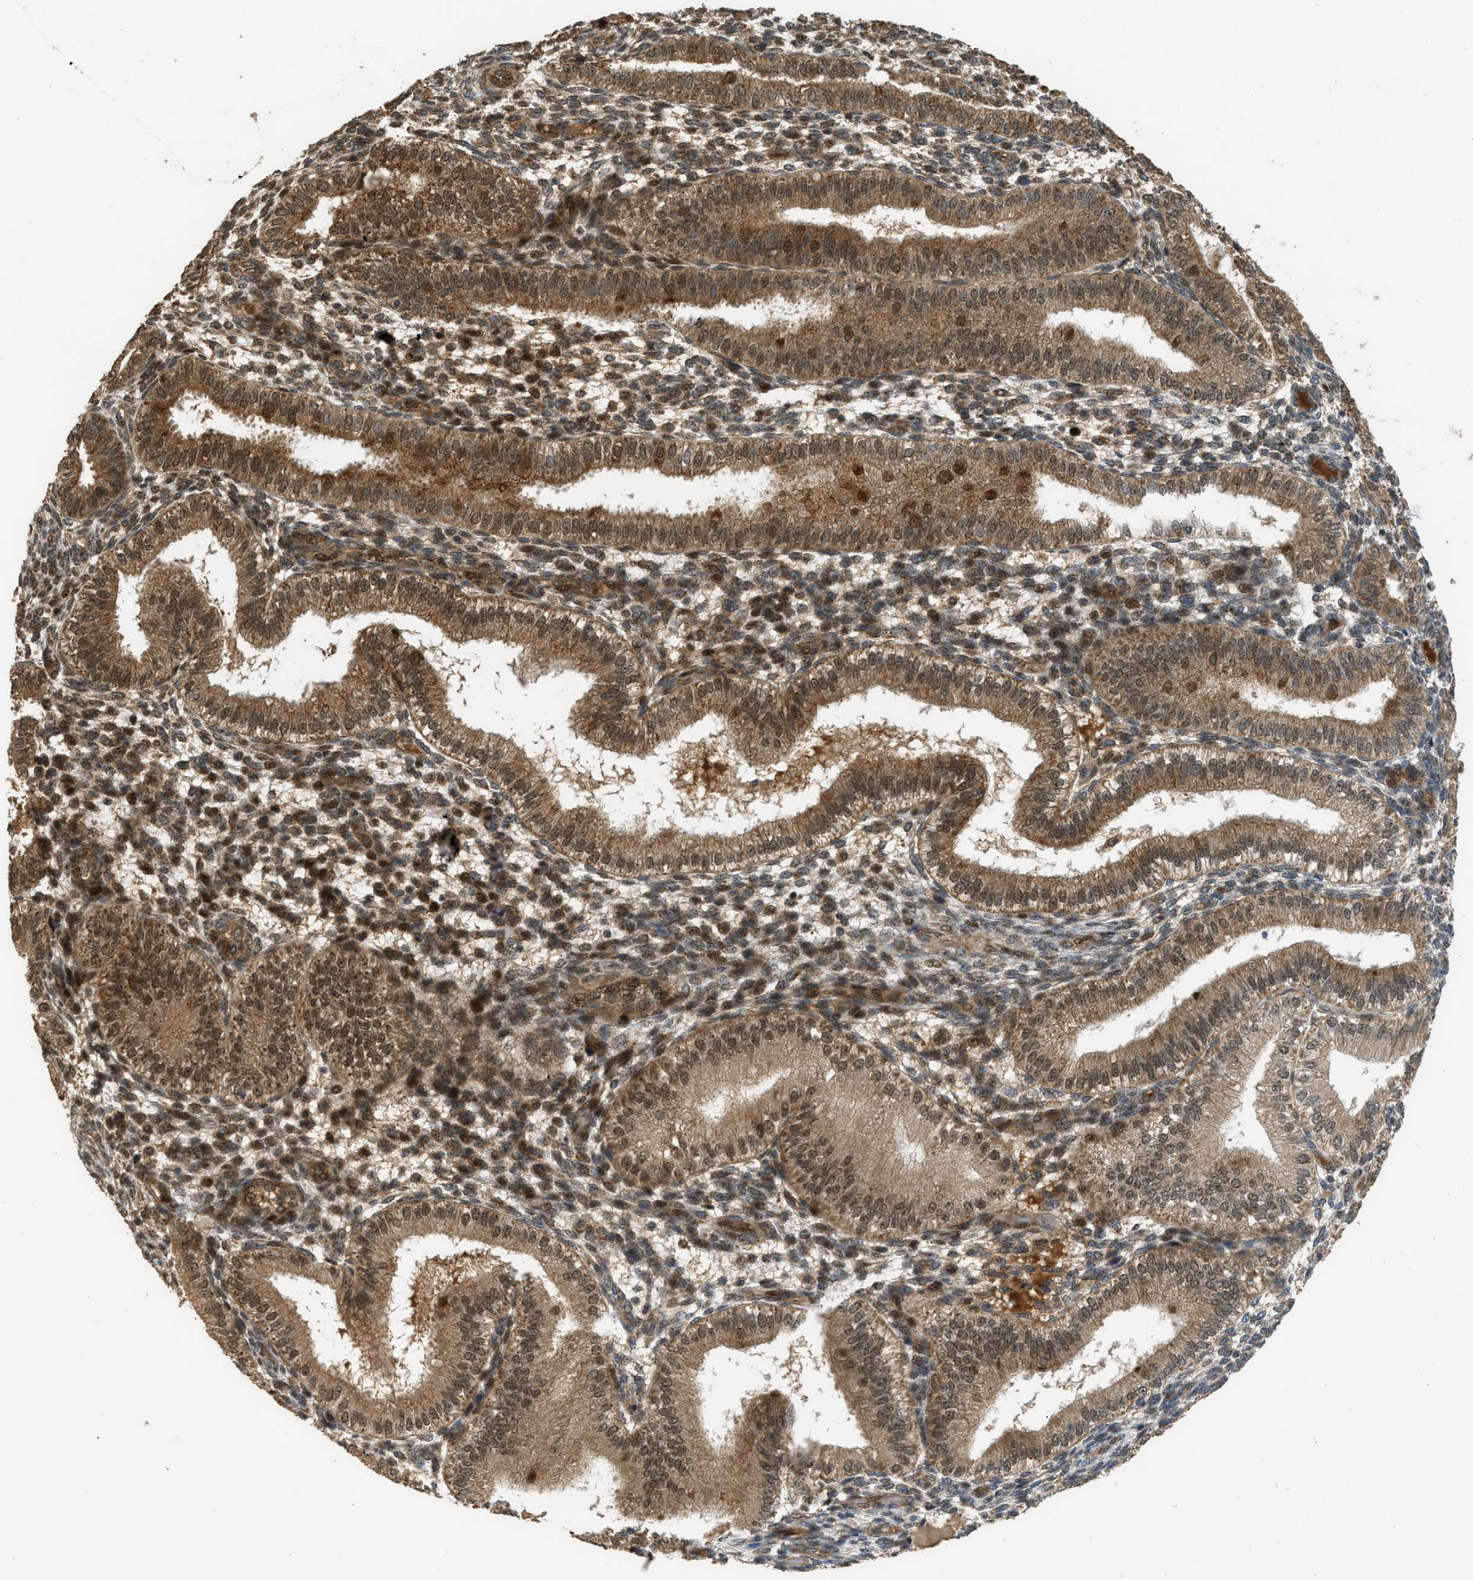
{"staining": {"intensity": "moderate", "quantity": "25%-75%", "location": "cytoplasmic/membranous,nuclear"}, "tissue": "endometrium", "cell_type": "Cells in endometrial stroma", "image_type": "normal", "snomed": [{"axis": "morphology", "description": "Normal tissue, NOS"}, {"axis": "topography", "description": "Endometrium"}], "caption": "Endometrium stained with immunohistochemistry shows moderate cytoplasmic/membranous,nuclear positivity in about 25%-75% of cells in endometrial stroma.", "gene": "GET1", "patient": {"sex": "female", "age": 39}}